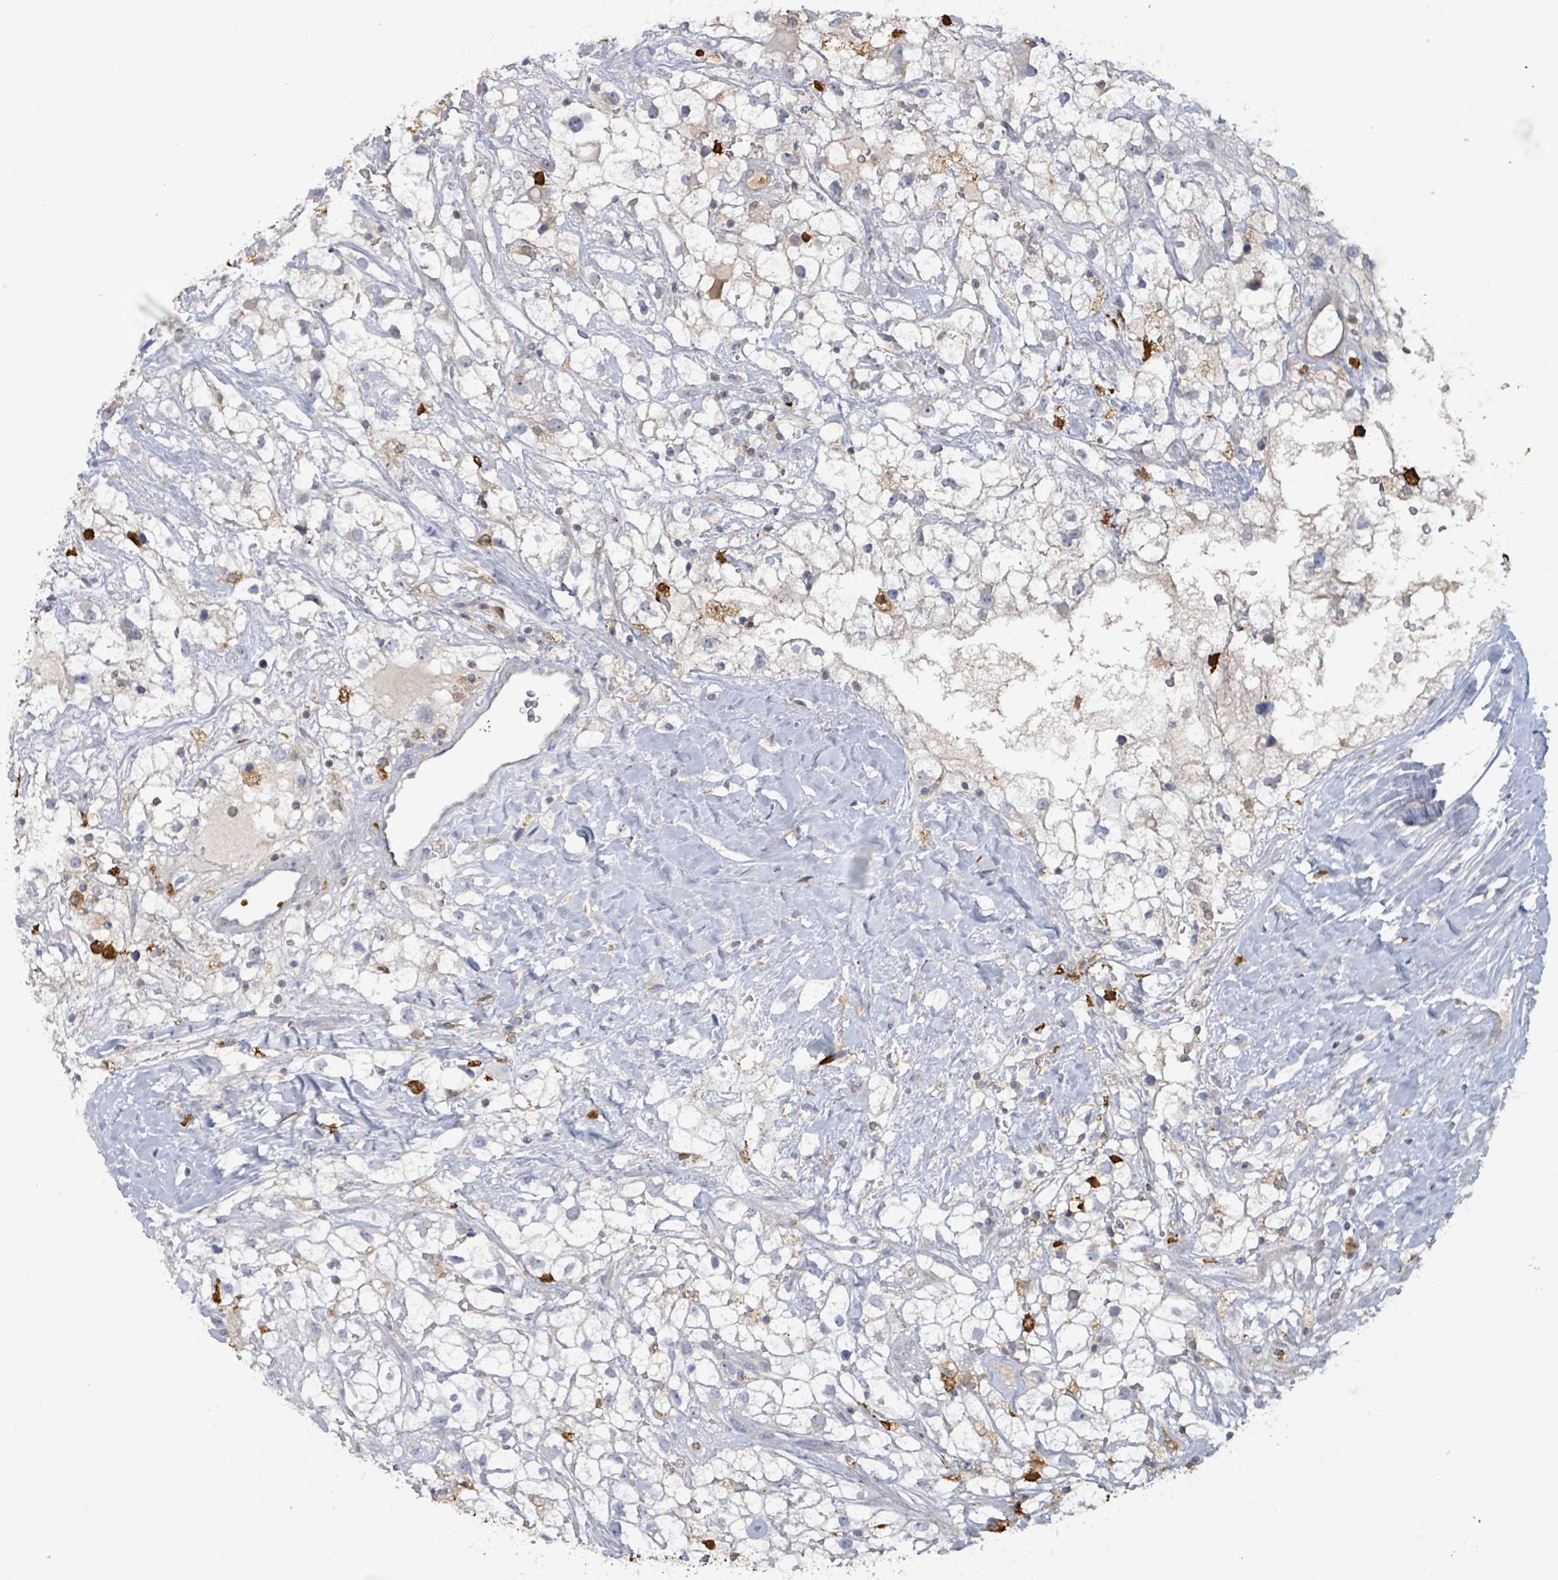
{"staining": {"intensity": "weak", "quantity": "<25%", "location": "cytoplasmic/membranous"}, "tissue": "renal cancer", "cell_type": "Tumor cells", "image_type": "cancer", "snomed": [{"axis": "morphology", "description": "Adenocarcinoma, NOS"}, {"axis": "topography", "description": "Kidney"}], "caption": "A photomicrograph of renal cancer (adenocarcinoma) stained for a protein reveals no brown staining in tumor cells. (Brightfield microscopy of DAB (3,3'-diaminobenzidine) immunohistochemistry (IHC) at high magnification).", "gene": "FAM210A", "patient": {"sex": "male", "age": 59}}